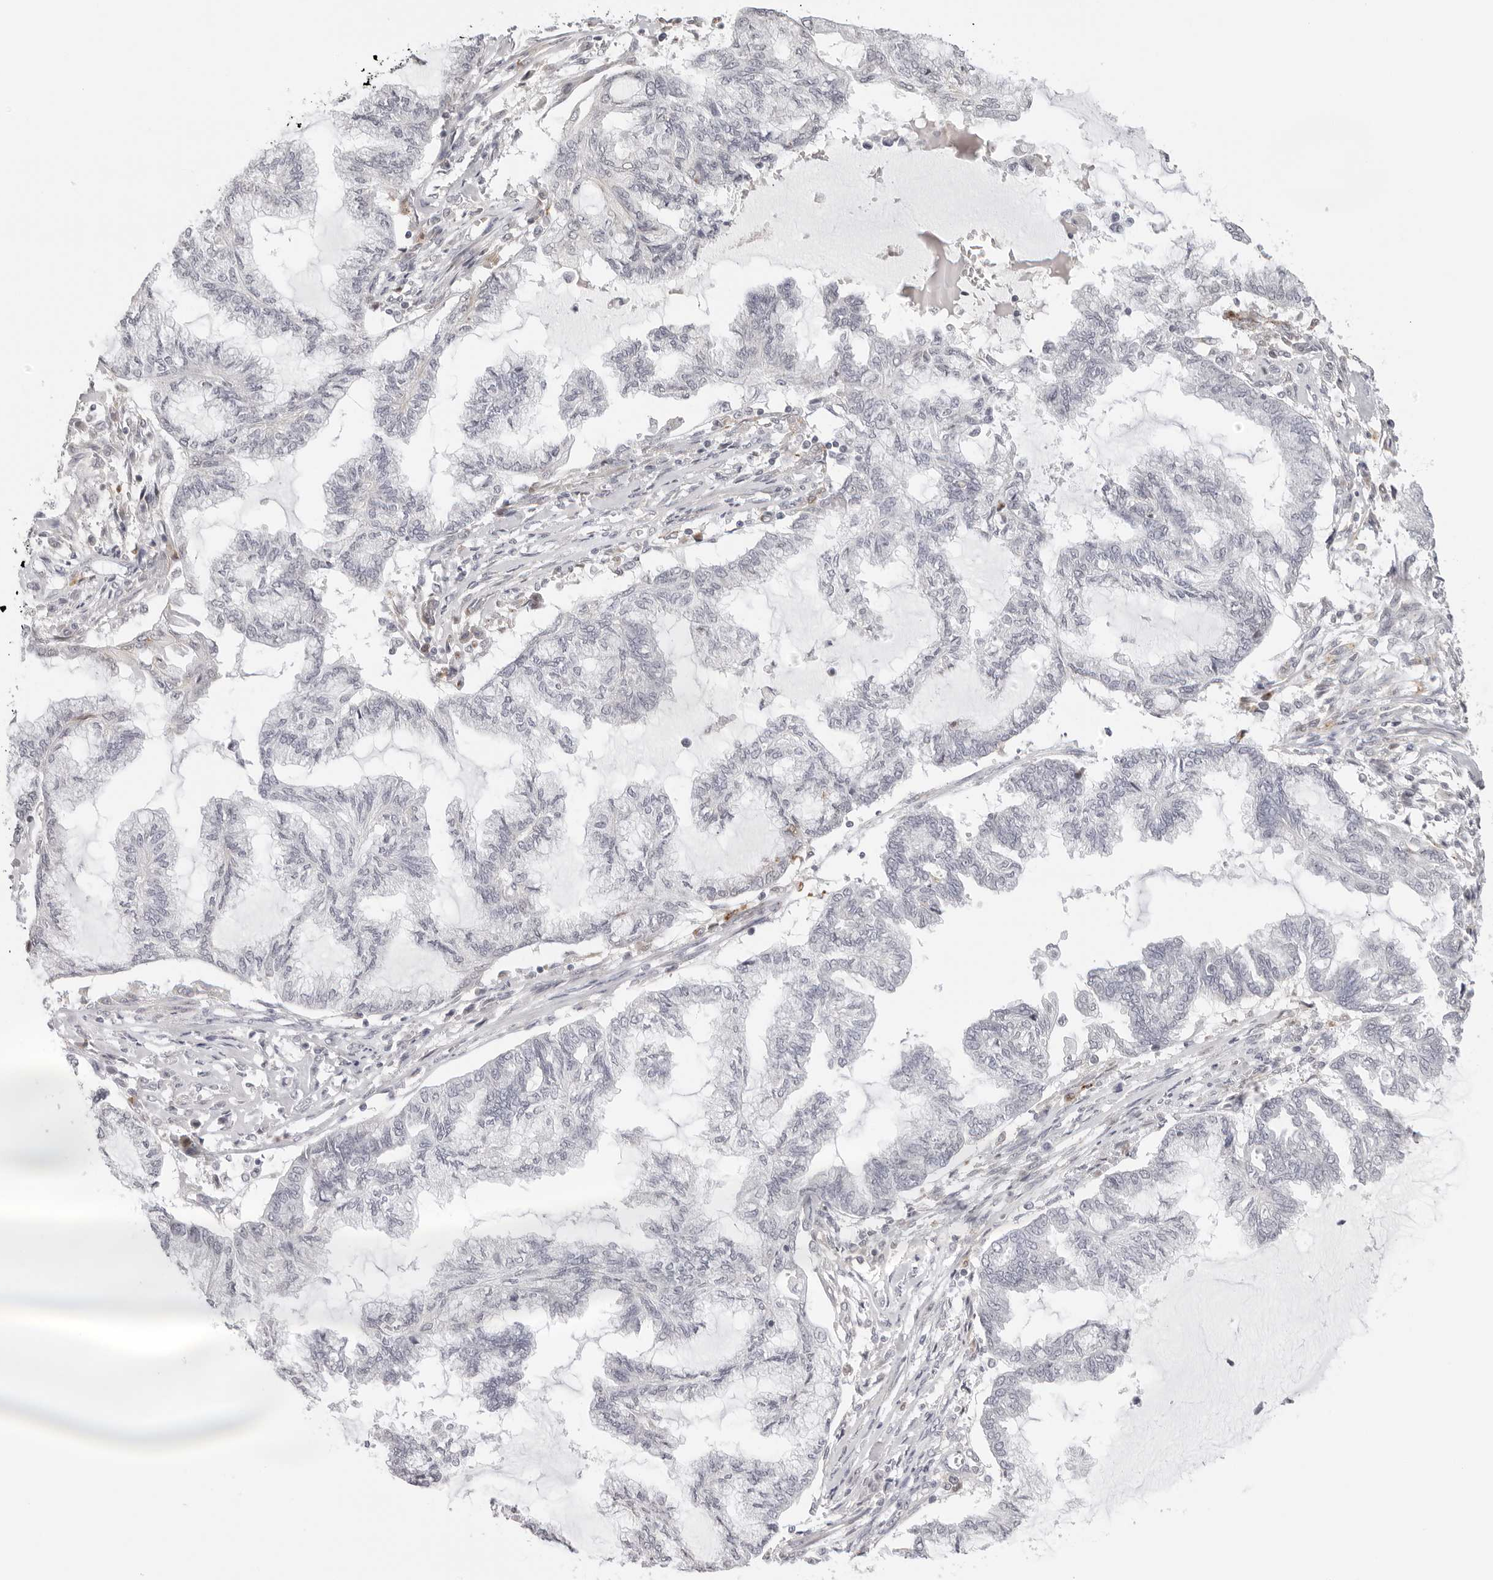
{"staining": {"intensity": "negative", "quantity": "none", "location": "none"}, "tissue": "endometrial cancer", "cell_type": "Tumor cells", "image_type": "cancer", "snomed": [{"axis": "morphology", "description": "Adenocarcinoma, NOS"}, {"axis": "topography", "description": "Endometrium"}], "caption": "The micrograph reveals no significant positivity in tumor cells of adenocarcinoma (endometrial).", "gene": "STRADB", "patient": {"sex": "female", "age": 86}}